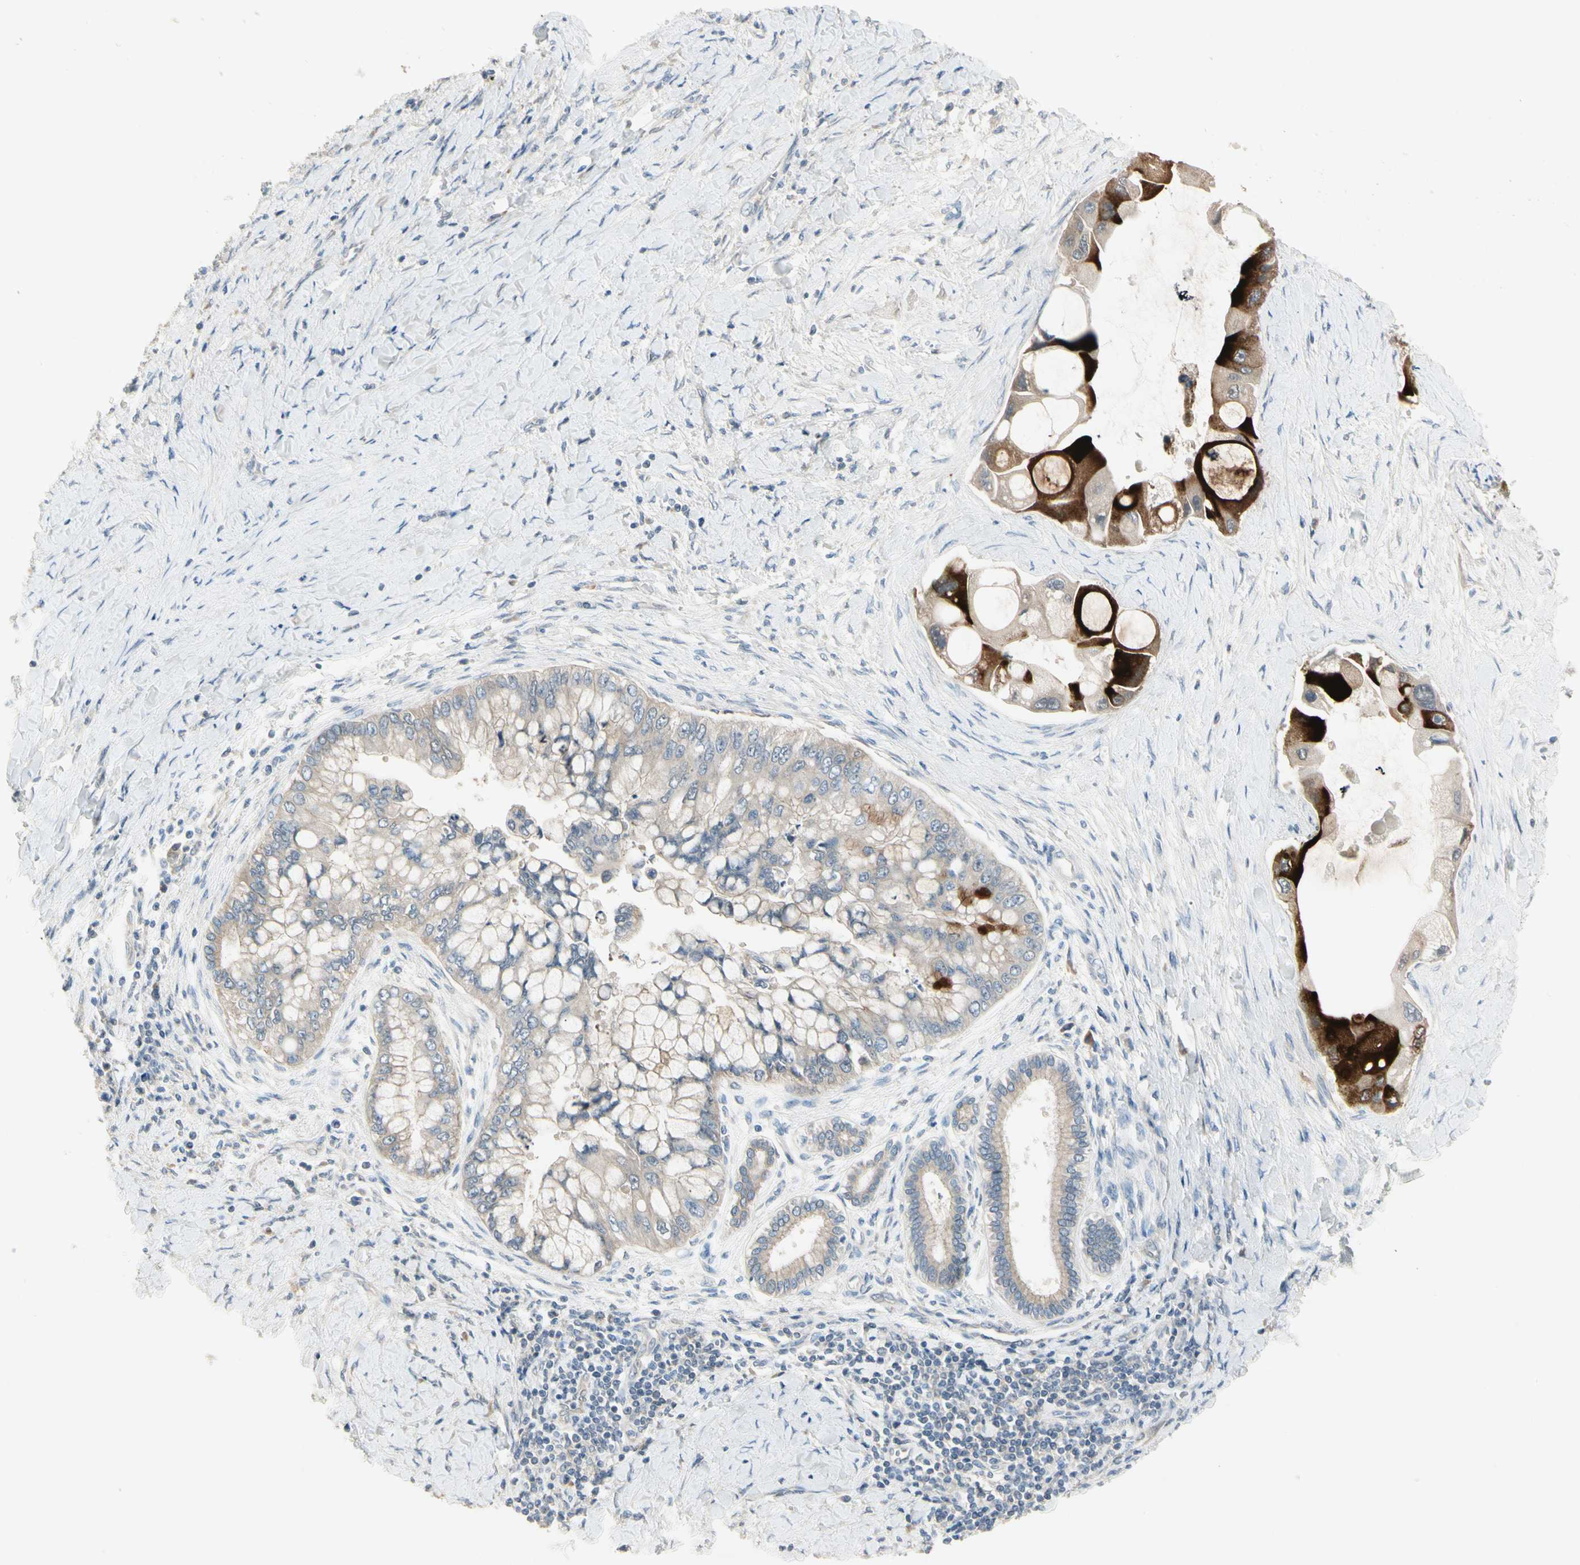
{"staining": {"intensity": "strong", "quantity": "25%-75%", "location": "cytoplasmic/membranous"}, "tissue": "liver cancer", "cell_type": "Tumor cells", "image_type": "cancer", "snomed": [{"axis": "morphology", "description": "Normal tissue, NOS"}, {"axis": "morphology", "description": "Cholangiocarcinoma"}, {"axis": "topography", "description": "Liver"}, {"axis": "topography", "description": "Peripheral nerve tissue"}], "caption": "There is high levels of strong cytoplasmic/membranous positivity in tumor cells of liver cholangiocarcinoma, as demonstrated by immunohistochemical staining (brown color).", "gene": "SPINK4", "patient": {"sex": "male", "age": 50}}